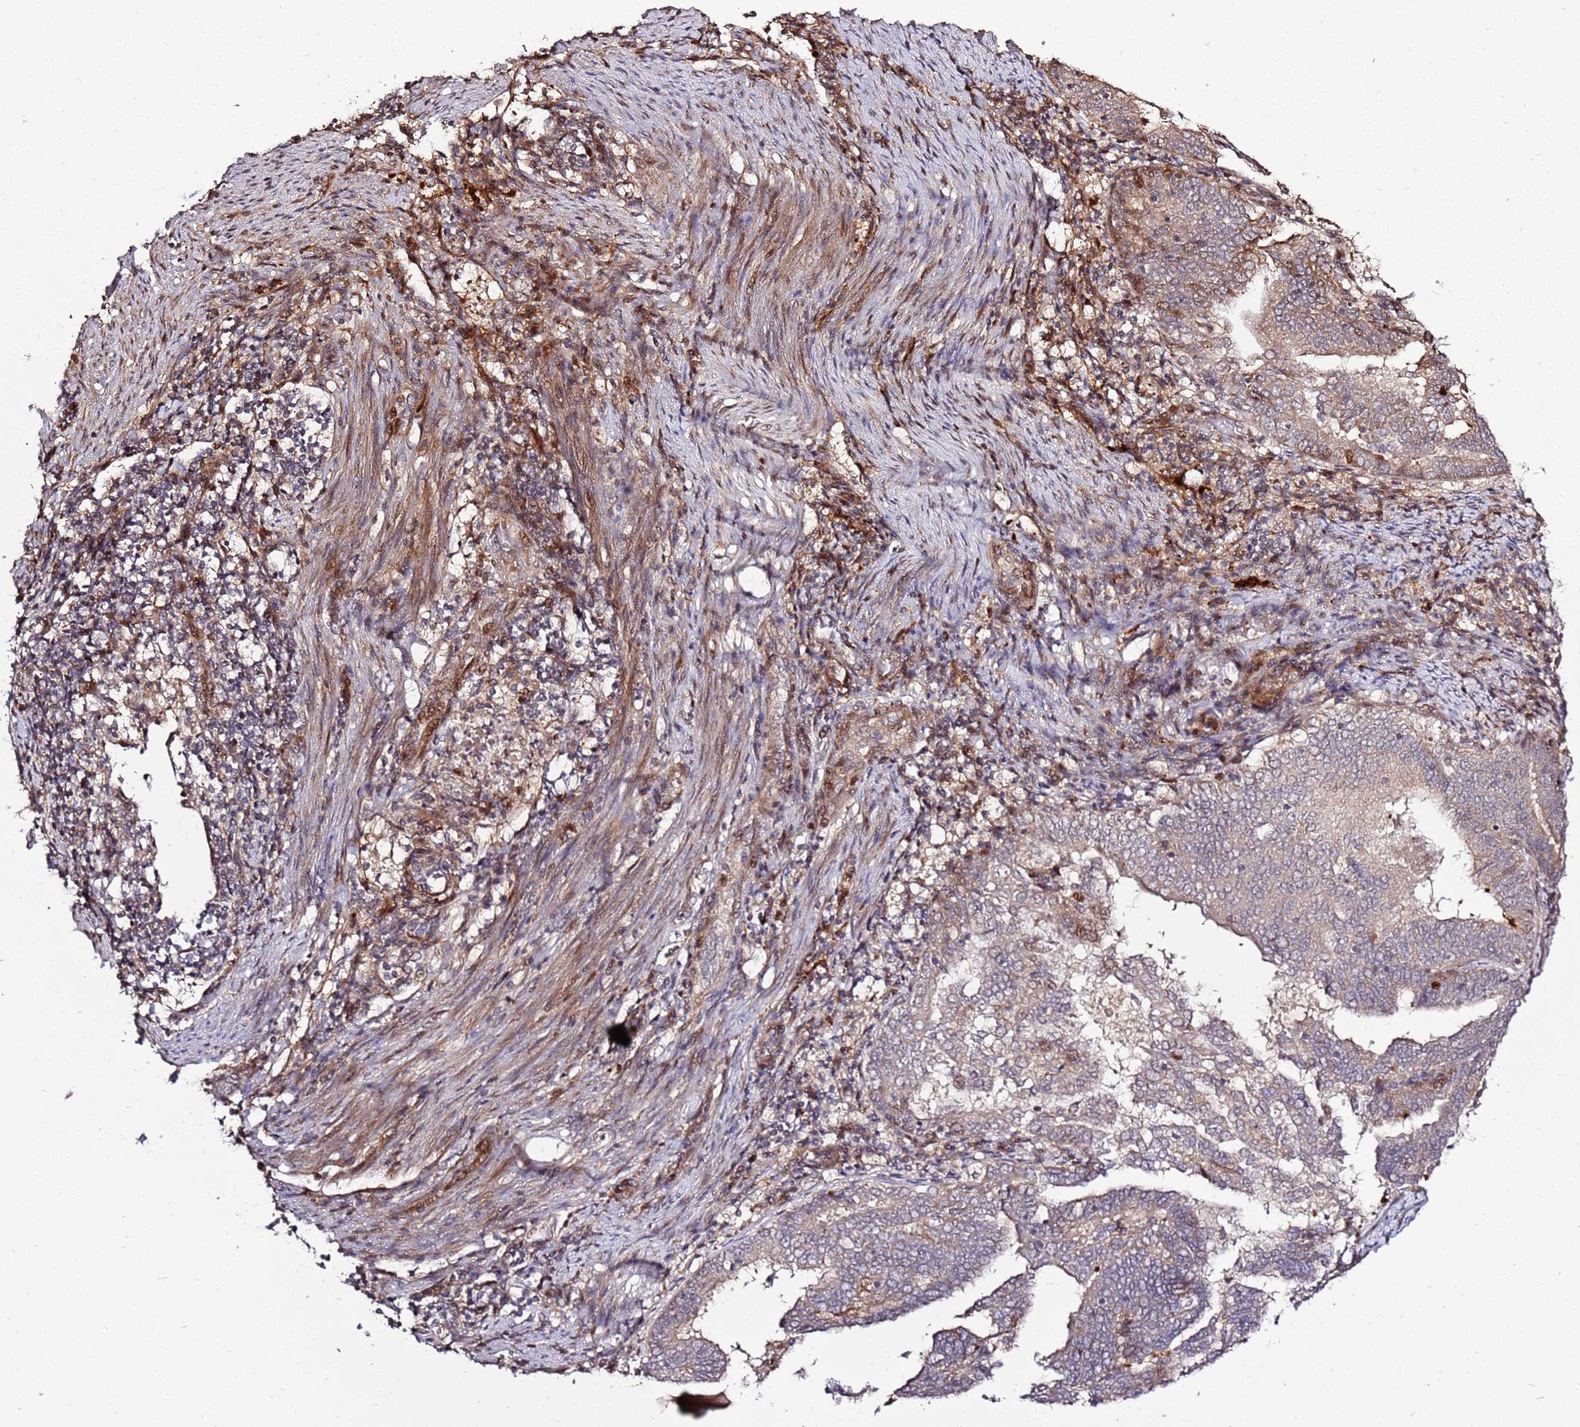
{"staining": {"intensity": "weak", "quantity": "25%-75%", "location": "cytoplasmic/membranous"}, "tissue": "endometrial cancer", "cell_type": "Tumor cells", "image_type": "cancer", "snomed": [{"axis": "morphology", "description": "Adenocarcinoma, NOS"}, {"axis": "topography", "description": "Endometrium"}], "caption": "Endometrial cancer tissue reveals weak cytoplasmic/membranous expression in approximately 25%-75% of tumor cells The staining is performed using DAB brown chromogen to label protein expression. The nuclei are counter-stained blue using hematoxylin.", "gene": "RHBDL1", "patient": {"sex": "female", "age": 80}}